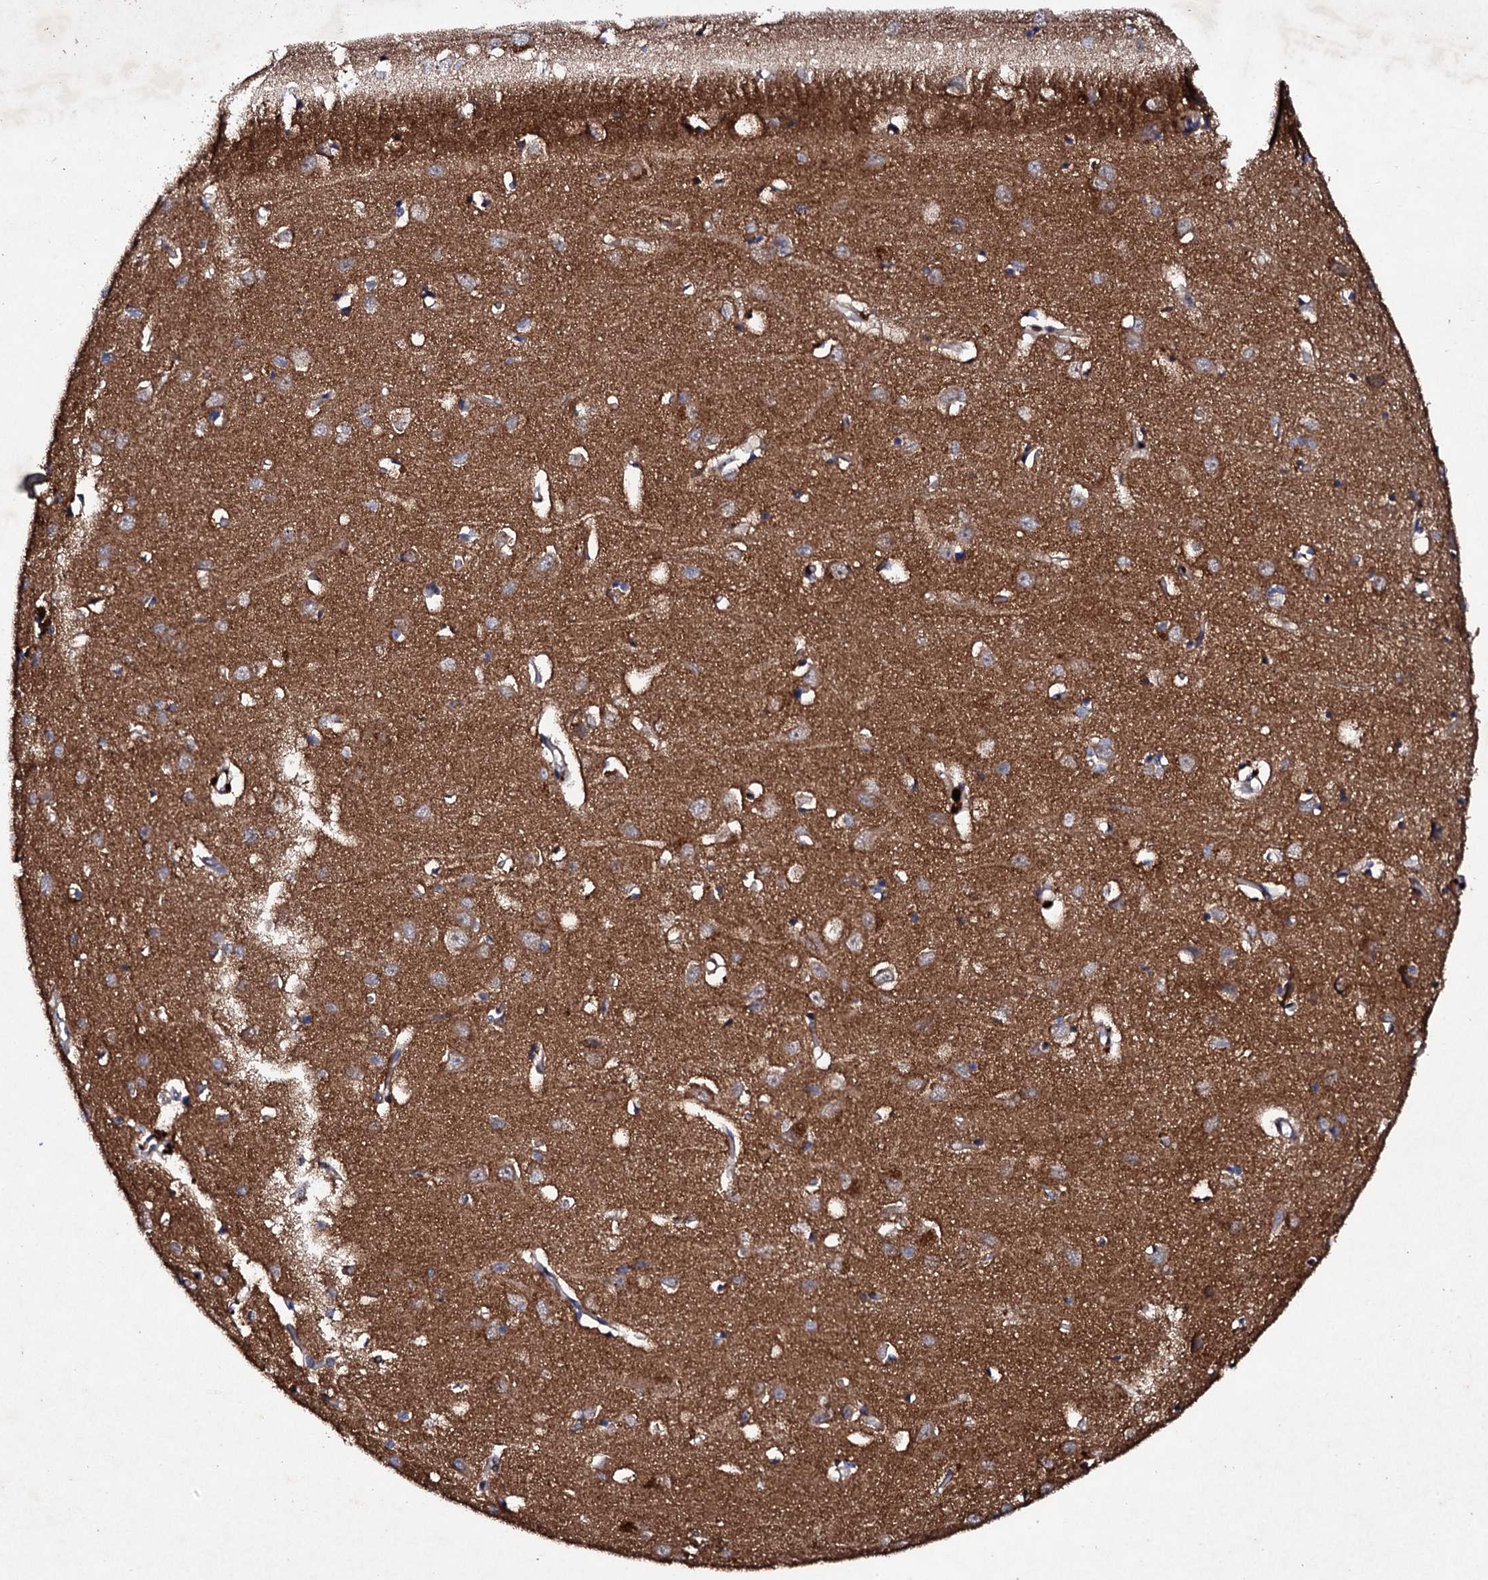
{"staining": {"intensity": "negative", "quantity": "none", "location": "none"}, "tissue": "cerebral cortex", "cell_type": "Endothelial cells", "image_type": "normal", "snomed": [{"axis": "morphology", "description": "Normal tissue, NOS"}, {"axis": "topography", "description": "Cerebral cortex"}], "caption": "Endothelial cells are negative for brown protein staining in unremarkable cerebral cortex.", "gene": "MOCOS", "patient": {"sex": "female", "age": 64}}